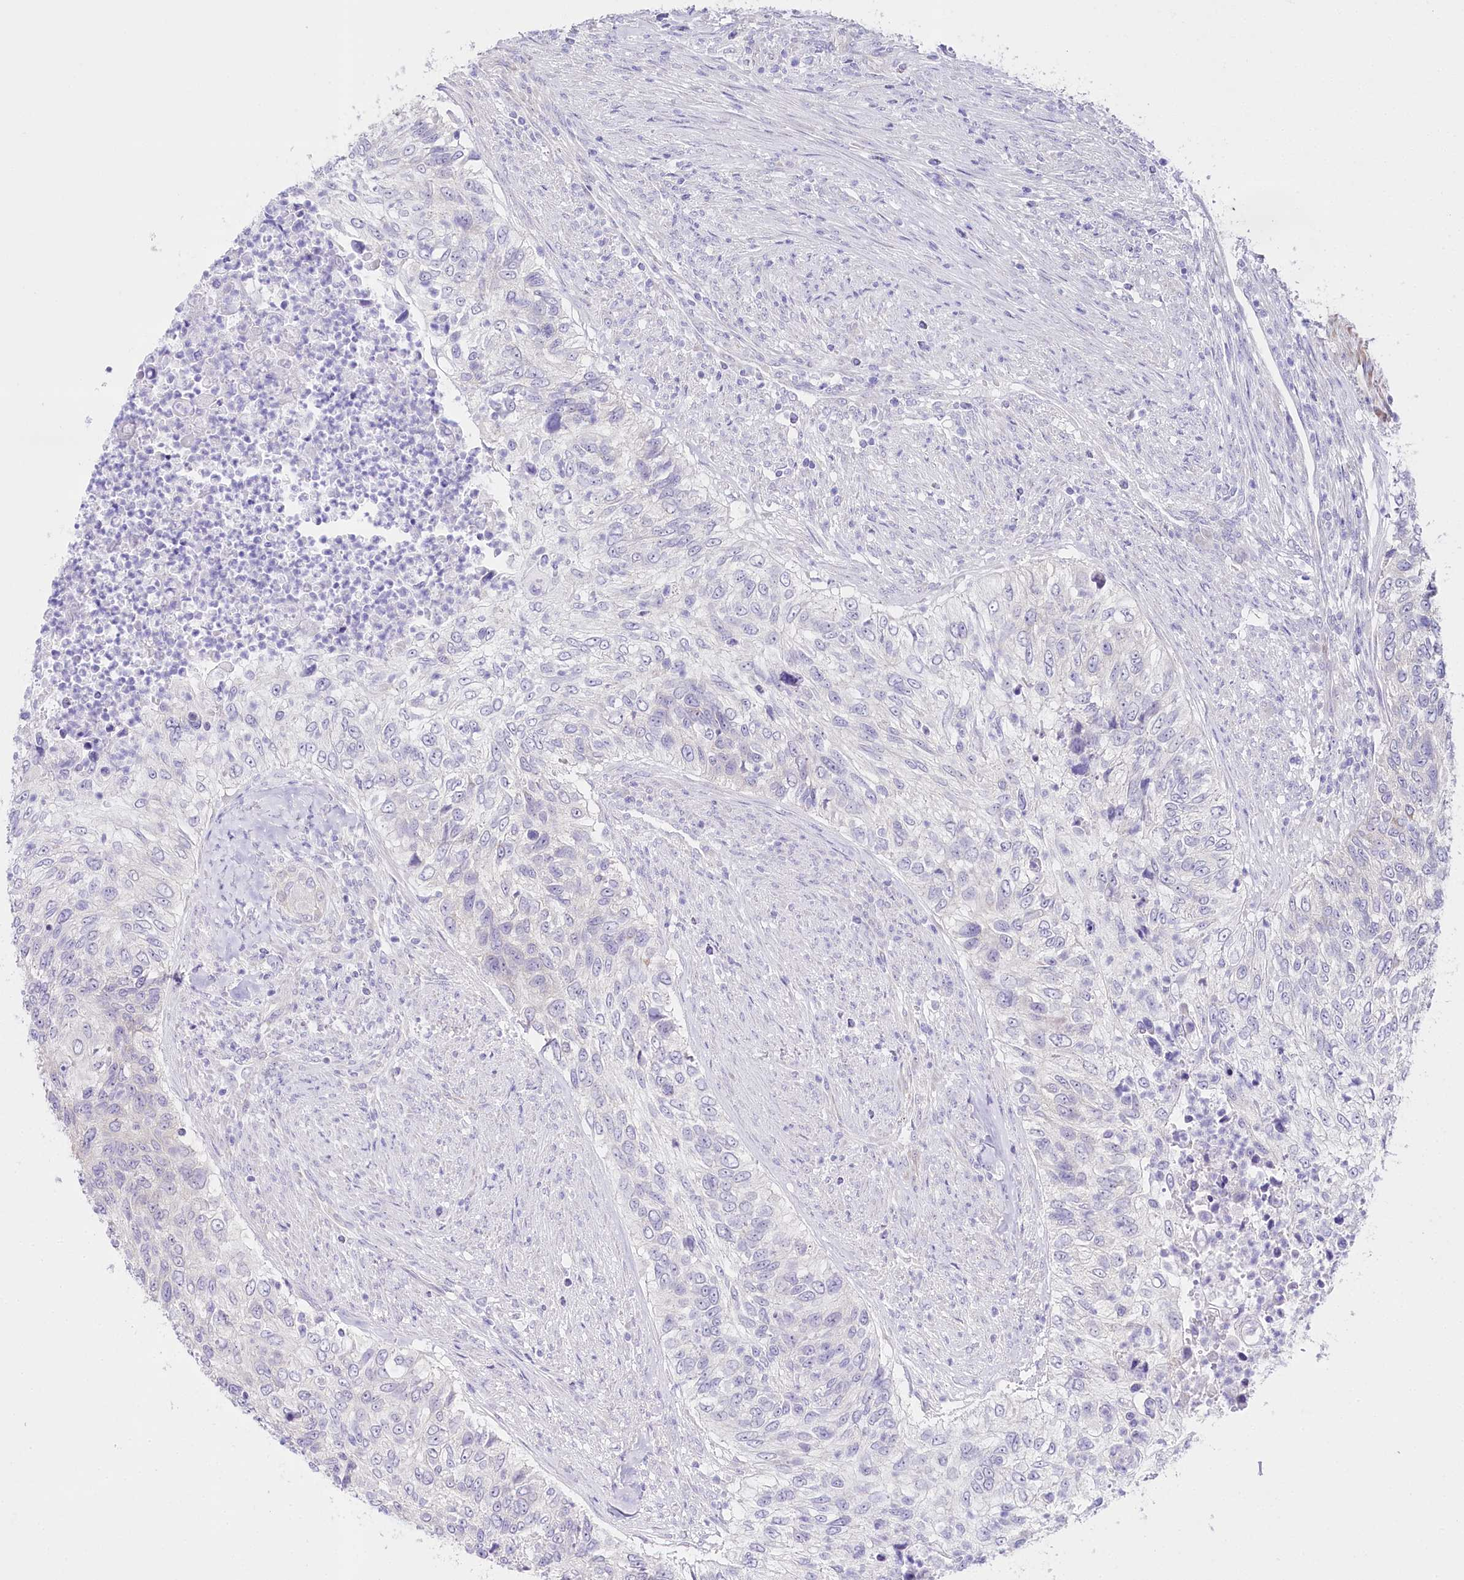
{"staining": {"intensity": "negative", "quantity": "none", "location": "none"}, "tissue": "urothelial cancer", "cell_type": "Tumor cells", "image_type": "cancer", "snomed": [{"axis": "morphology", "description": "Urothelial carcinoma, High grade"}, {"axis": "topography", "description": "Urinary bladder"}], "caption": "Tumor cells are negative for brown protein staining in urothelial carcinoma (high-grade). The staining was performed using DAB (3,3'-diaminobenzidine) to visualize the protein expression in brown, while the nuclei were stained in blue with hematoxylin (Magnification: 20x).", "gene": "CSN3", "patient": {"sex": "female", "age": 60}}